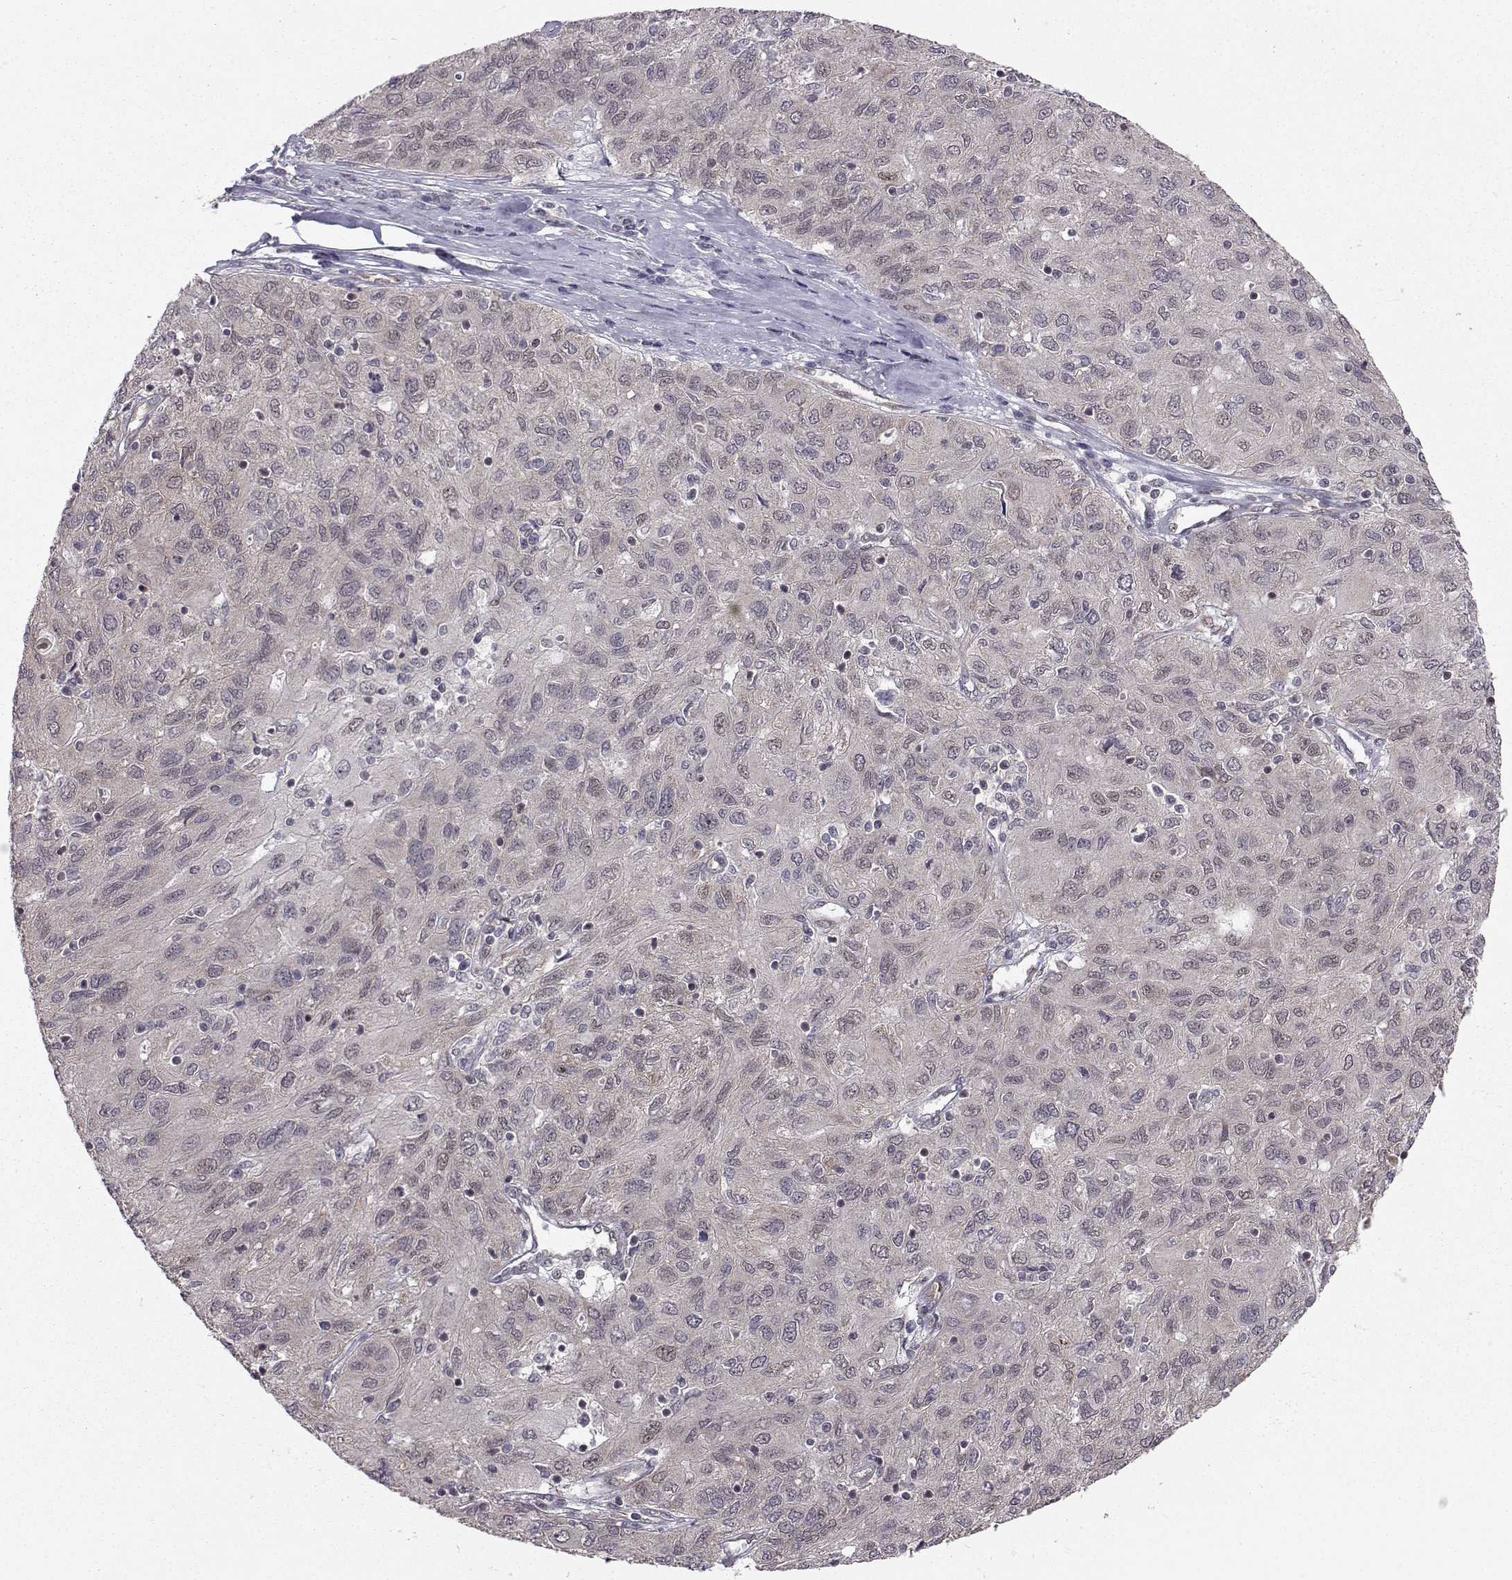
{"staining": {"intensity": "negative", "quantity": "none", "location": "none"}, "tissue": "ovarian cancer", "cell_type": "Tumor cells", "image_type": "cancer", "snomed": [{"axis": "morphology", "description": "Carcinoma, endometroid"}, {"axis": "topography", "description": "Ovary"}], "caption": "Tumor cells show no significant staining in endometroid carcinoma (ovarian).", "gene": "PKN2", "patient": {"sex": "female", "age": 50}}